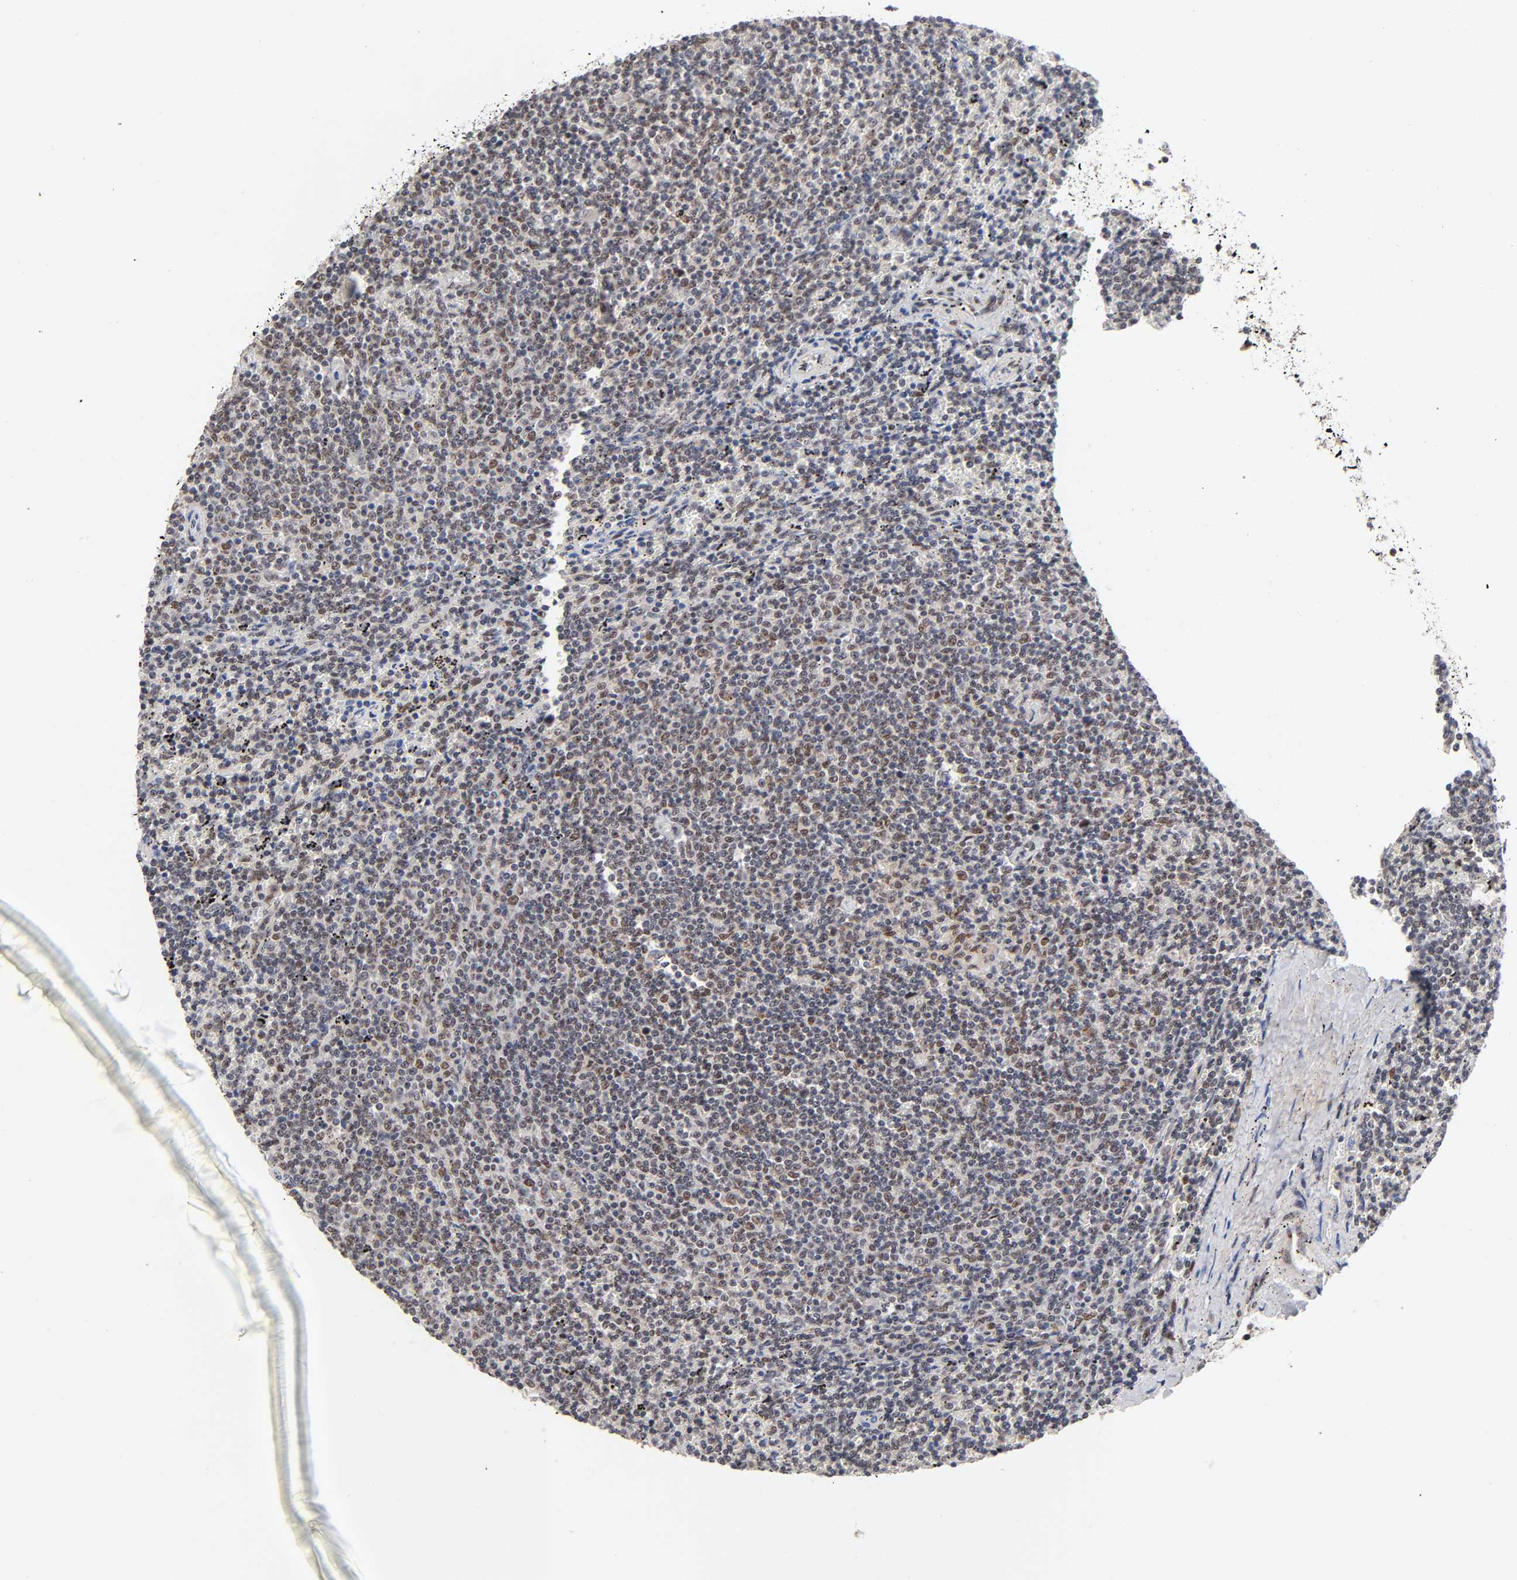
{"staining": {"intensity": "moderate", "quantity": "<25%", "location": "nuclear"}, "tissue": "lymphoma", "cell_type": "Tumor cells", "image_type": "cancer", "snomed": [{"axis": "morphology", "description": "Malignant lymphoma, non-Hodgkin's type, Low grade"}, {"axis": "topography", "description": "Spleen"}], "caption": "A high-resolution image shows immunohistochemistry (IHC) staining of lymphoma, which reveals moderate nuclear positivity in about <25% of tumor cells.", "gene": "EP300", "patient": {"sex": "female", "age": 50}}